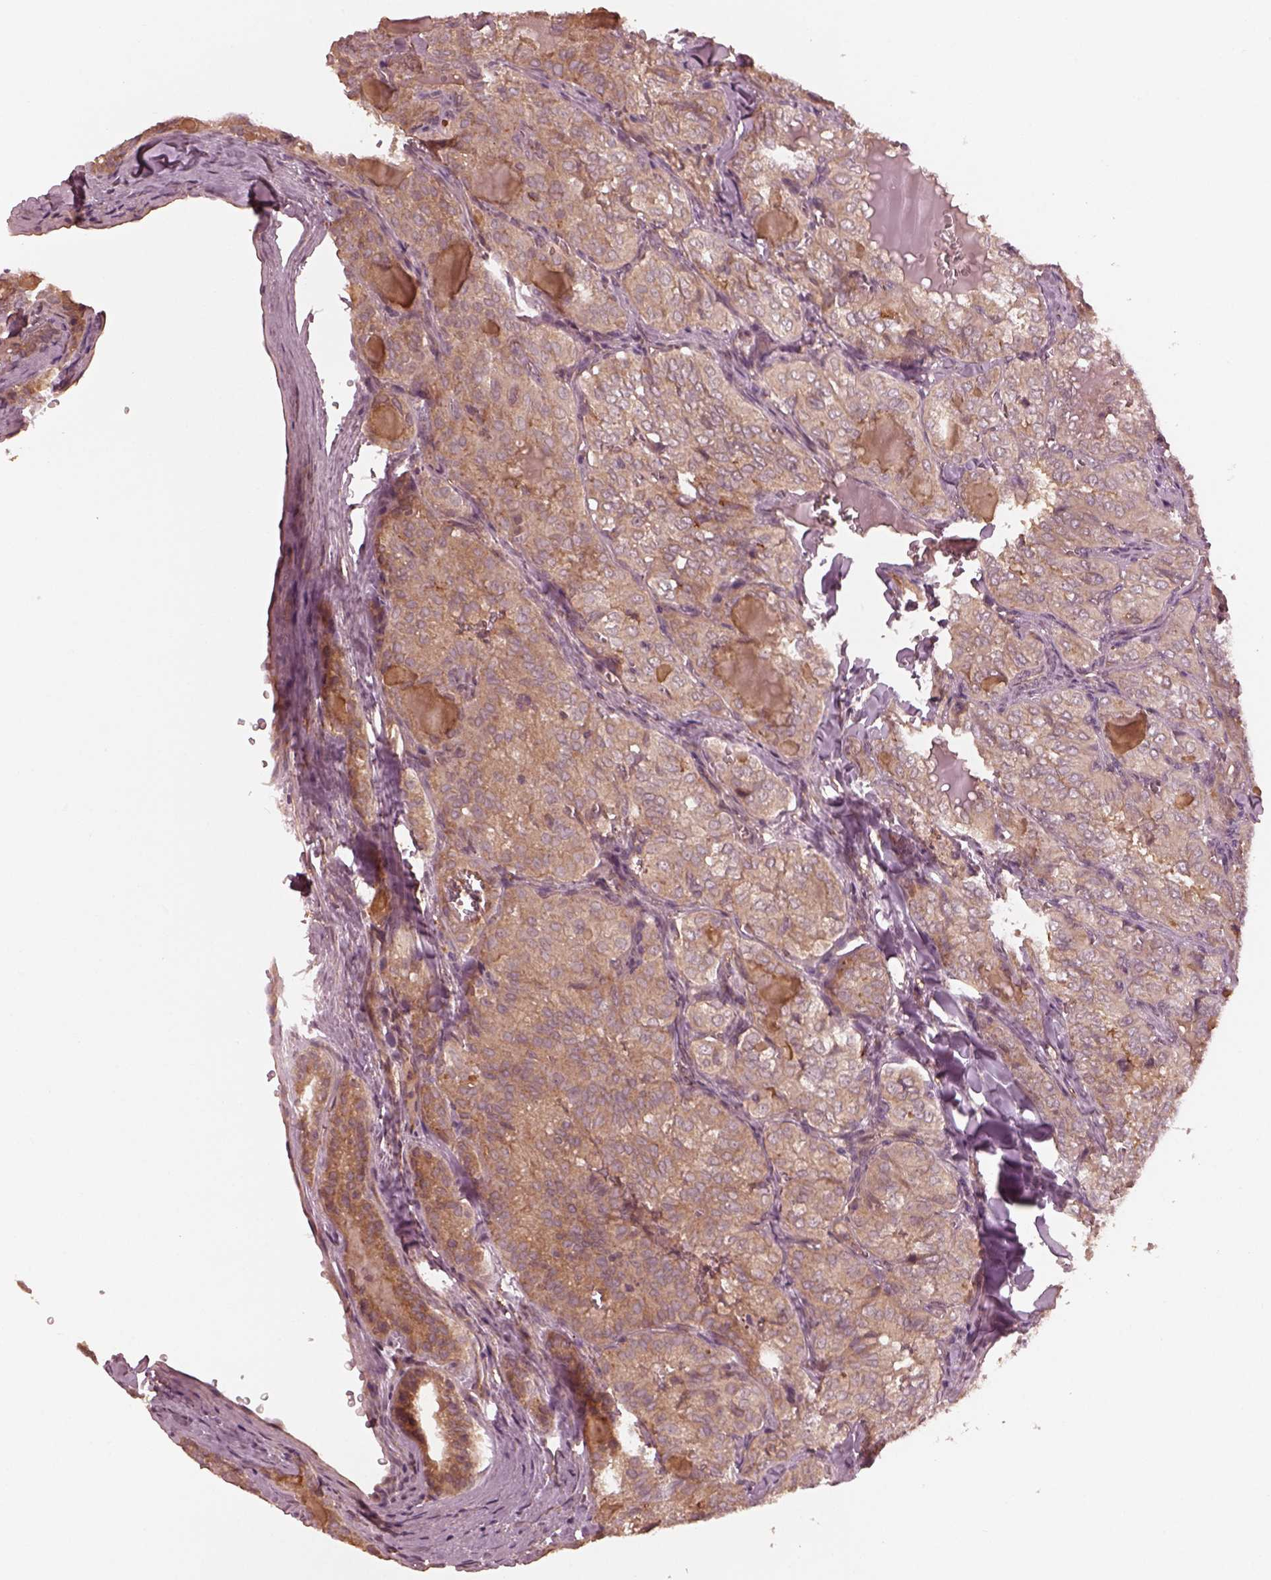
{"staining": {"intensity": "moderate", "quantity": "<25%", "location": "cytoplasmic/membranous"}, "tissue": "thyroid cancer", "cell_type": "Tumor cells", "image_type": "cancer", "snomed": [{"axis": "morphology", "description": "Papillary adenocarcinoma, NOS"}, {"axis": "topography", "description": "Thyroid gland"}], "caption": "IHC micrograph of human thyroid cancer (papillary adenocarcinoma) stained for a protein (brown), which demonstrates low levels of moderate cytoplasmic/membranous positivity in about <25% of tumor cells.", "gene": "FAF2", "patient": {"sex": "female", "age": 41}}